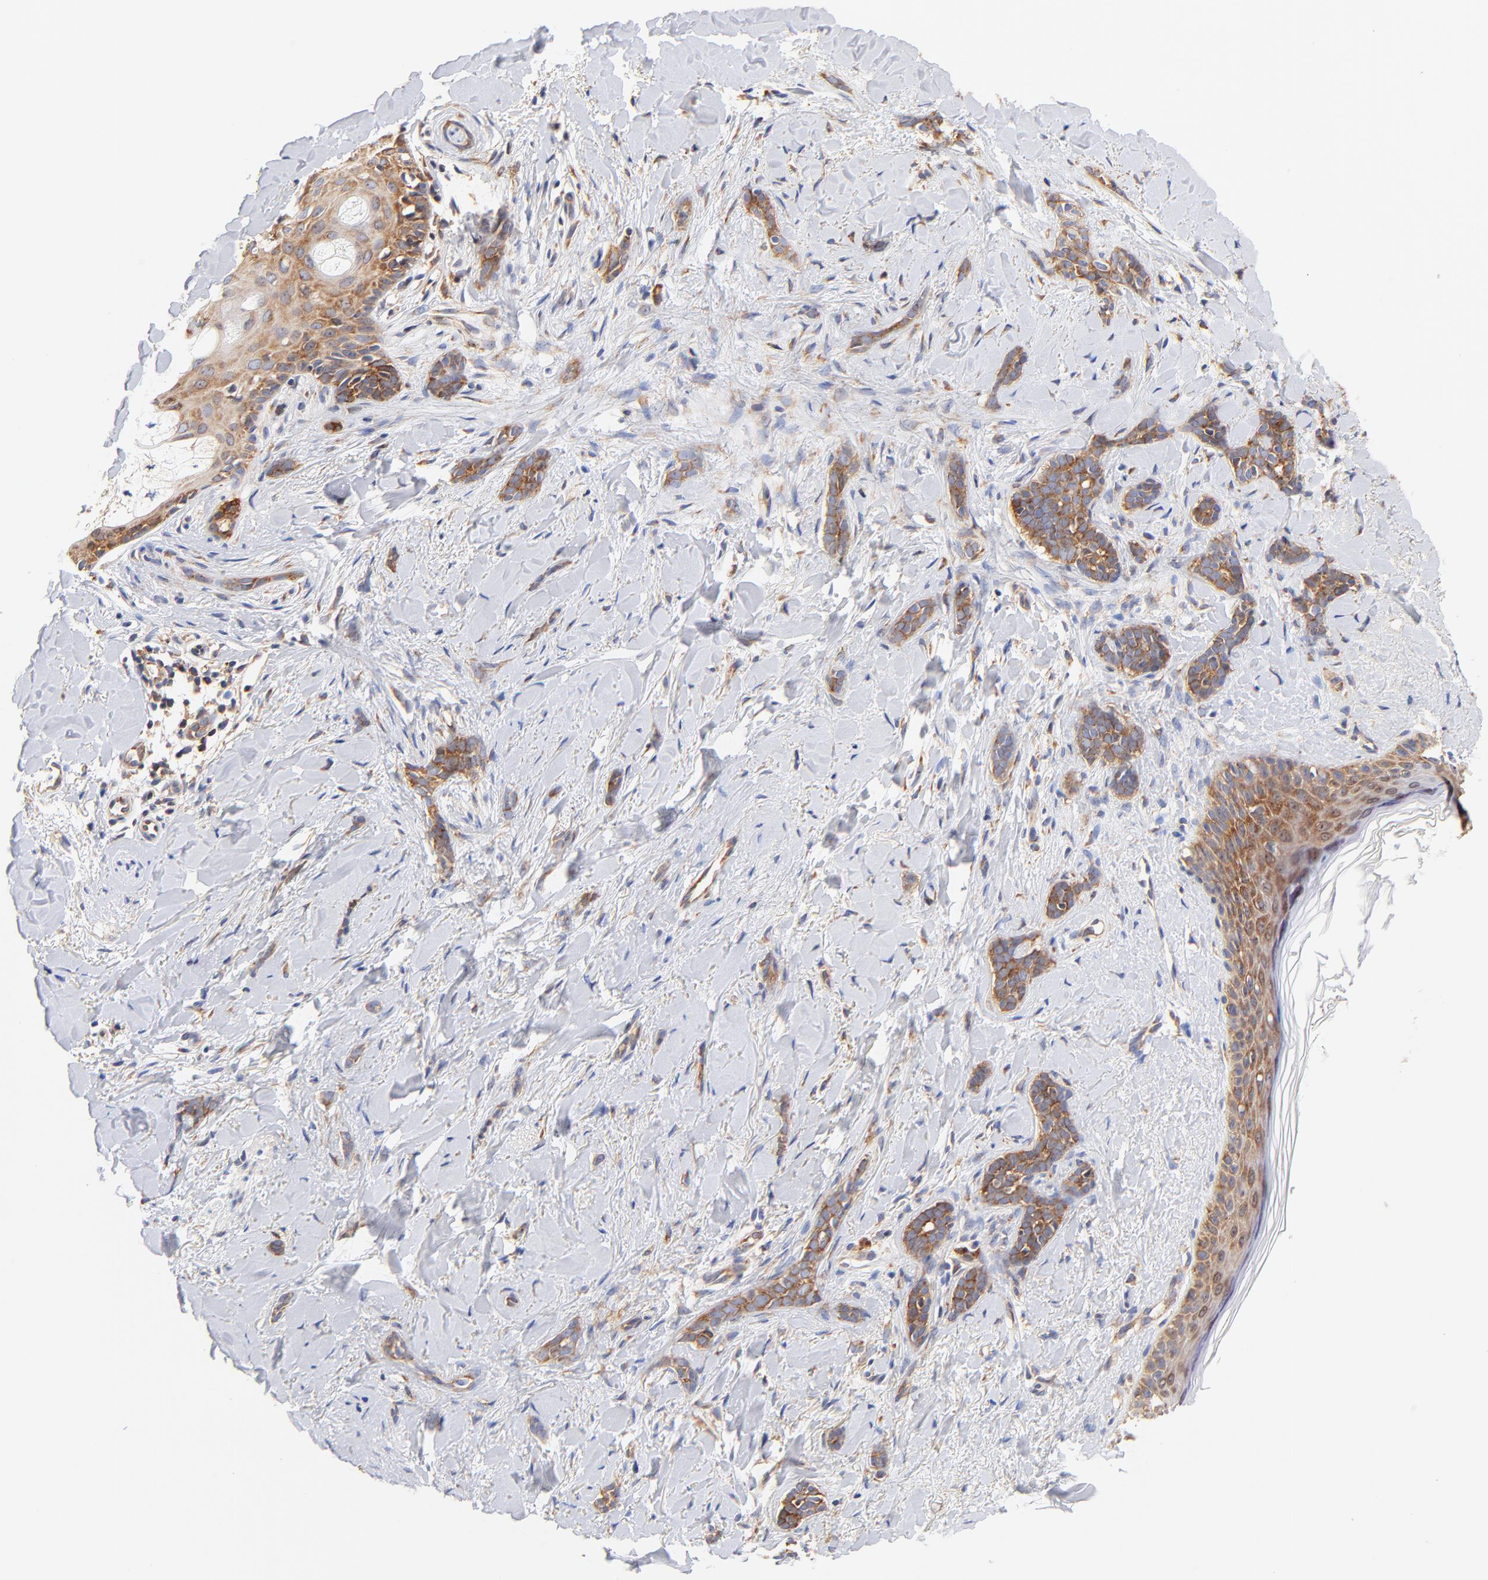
{"staining": {"intensity": "moderate", "quantity": ">75%", "location": "cytoplasmic/membranous"}, "tissue": "skin cancer", "cell_type": "Tumor cells", "image_type": "cancer", "snomed": [{"axis": "morphology", "description": "Basal cell carcinoma"}, {"axis": "topography", "description": "Skin"}], "caption": "The image demonstrates staining of skin cancer (basal cell carcinoma), revealing moderate cytoplasmic/membranous protein positivity (brown color) within tumor cells.", "gene": "RPL27", "patient": {"sex": "female", "age": 37}}